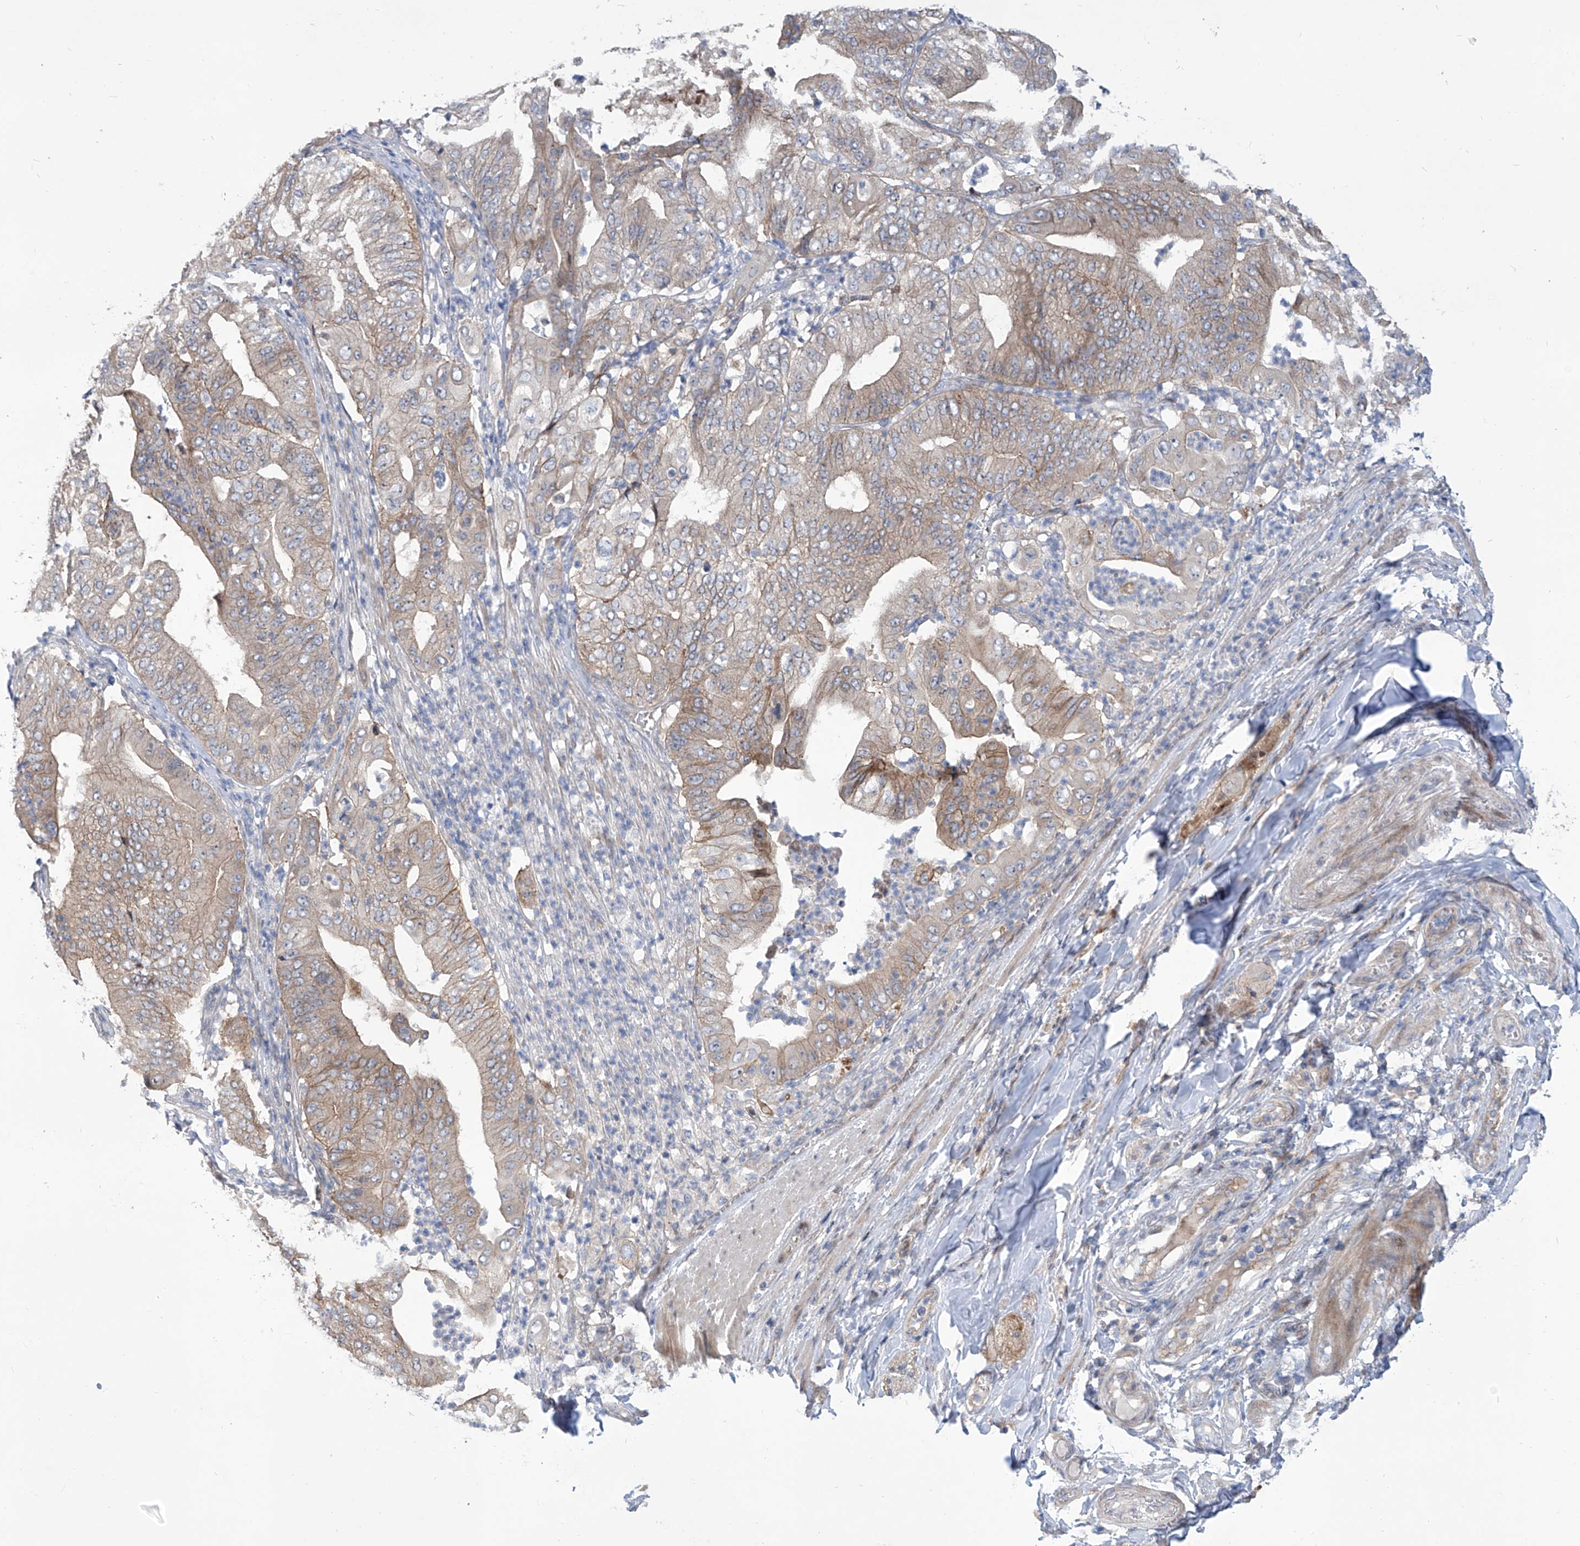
{"staining": {"intensity": "moderate", "quantity": "25%-75%", "location": "cytoplasmic/membranous"}, "tissue": "pancreatic cancer", "cell_type": "Tumor cells", "image_type": "cancer", "snomed": [{"axis": "morphology", "description": "Adenocarcinoma, NOS"}, {"axis": "topography", "description": "Pancreas"}], "caption": "DAB (3,3'-diaminobenzidine) immunohistochemical staining of human pancreatic cancer demonstrates moderate cytoplasmic/membranous protein staining in about 25%-75% of tumor cells. (DAB (3,3'-diaminobenzidine) IHC with brightfield microscopy, high magnification).", "gene": "LRRC1", "patient": {"sex": "female", "age": 77}}